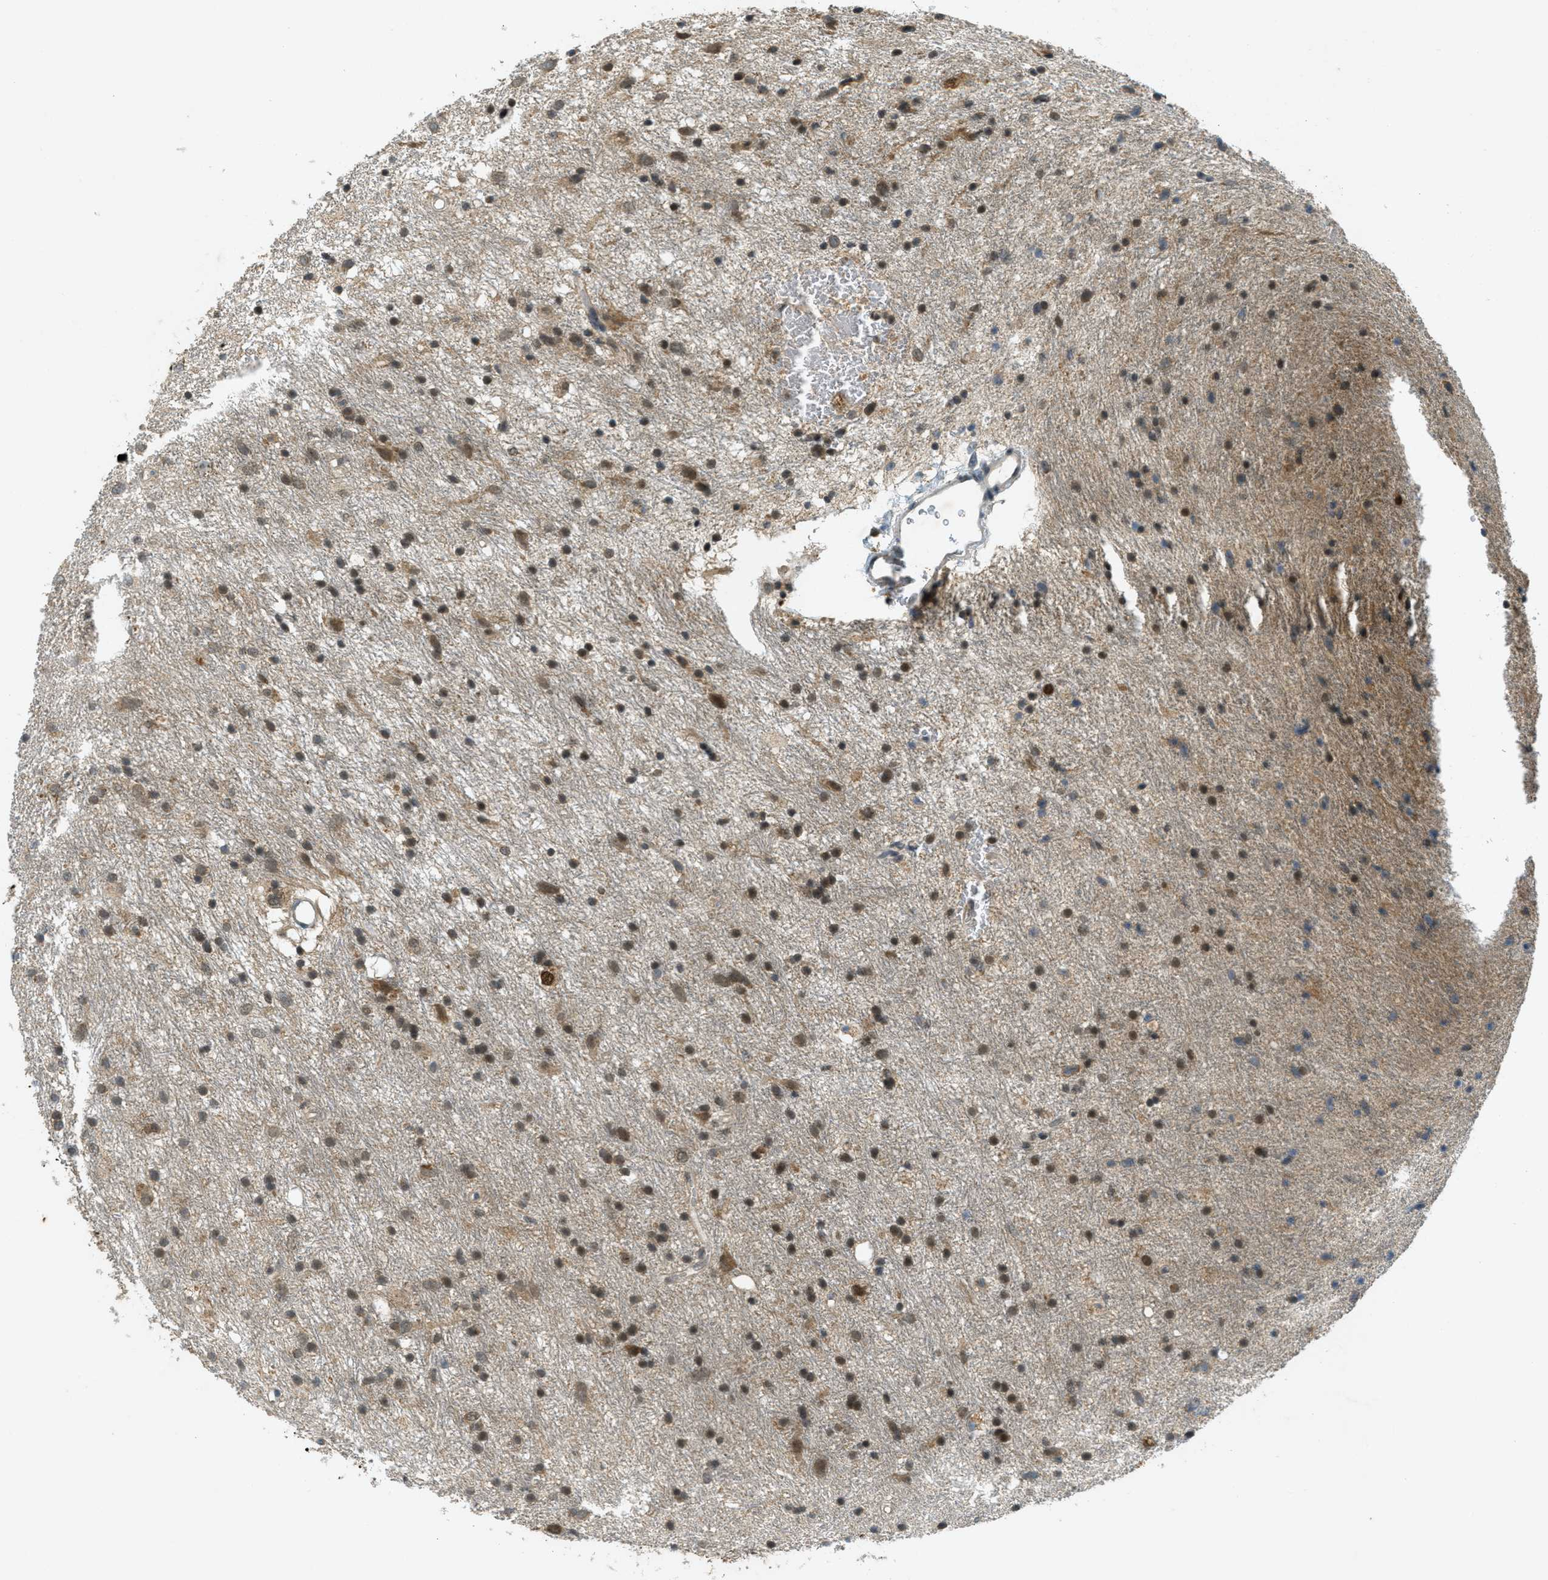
{"staining": {"intensity": "moderate", "quantity": ">75%", "location": "nuclear"}, "tissue": "glioma", "cell_type": "Tumor cells", "image_type": "cancer", "snomed": [{"axis": "morphology", "description": "Glioma, malignant, Low grade"}, {"axis": "topography", "description": "Brain"}], "caption": "IHC staining of malignant glioma (low-grade), which demonstrates medium levels of moderate nuclear positivity in approximately >75% of tumor cells indicating moderate nuclear protein staining. The staining was performed using DAB (brown) for protein detection and nuclei were counterstained in hematoxylin (blue).", "gene": "TCF20", "patient": {"sex": "male", "age": 77}}